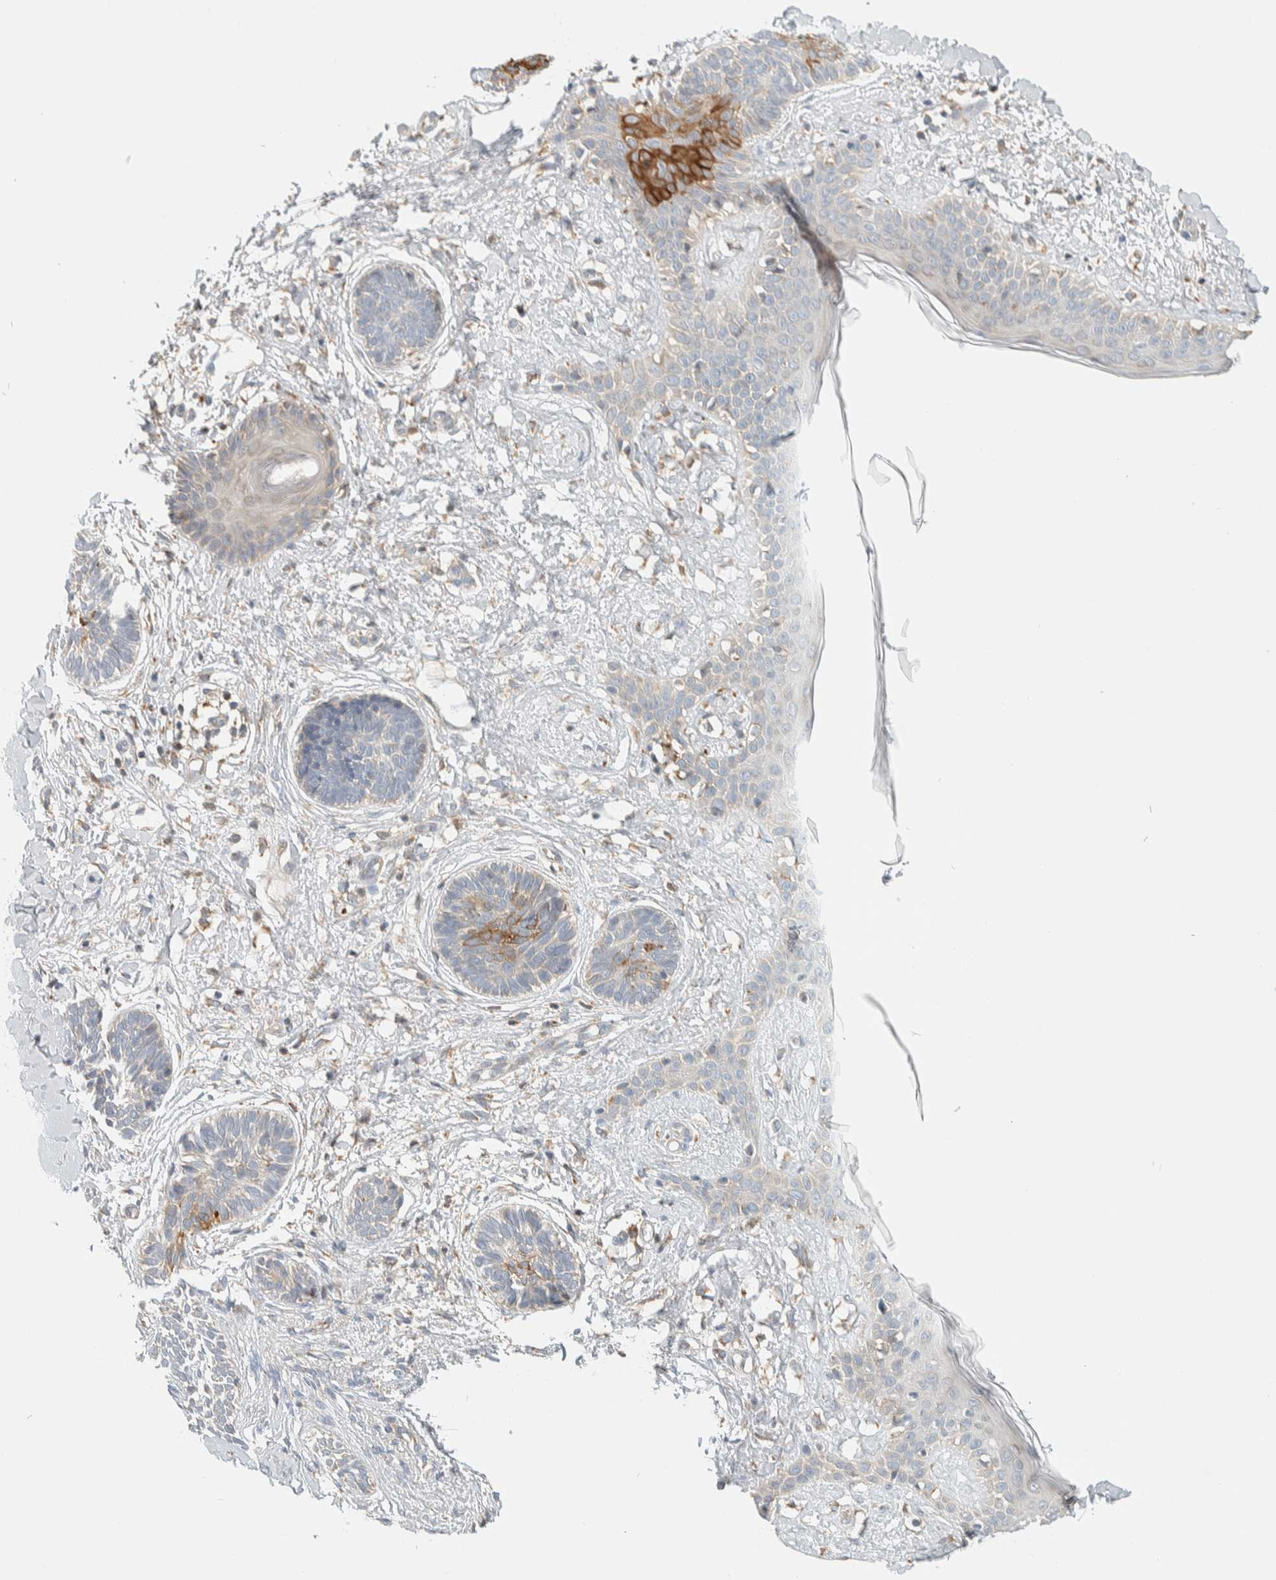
{"staining": {"intensity": "strong", "quantity": "<25%", "location": "cytoplasmic/membranous"}, "tissue": "skin cancer", "cell_type": "Tumor cells", "image_type": "cancer", "snomed": [{"axis": "morphology", "description": "Normal tissue, NOS"}, {"axis": "morphology", "description": "Basal cell carcinoma"}, {"axis": "topography", "description": "Skin"}], "caption": "Immunohistochemistry of skin cancer (basal cell carcinoma) shows medium levels of strong cytoplasmic/membranous positivity in about <25% of tumor cells.", "gene": "CCDC57", "patient": {"sex": "male", "age": 63}}